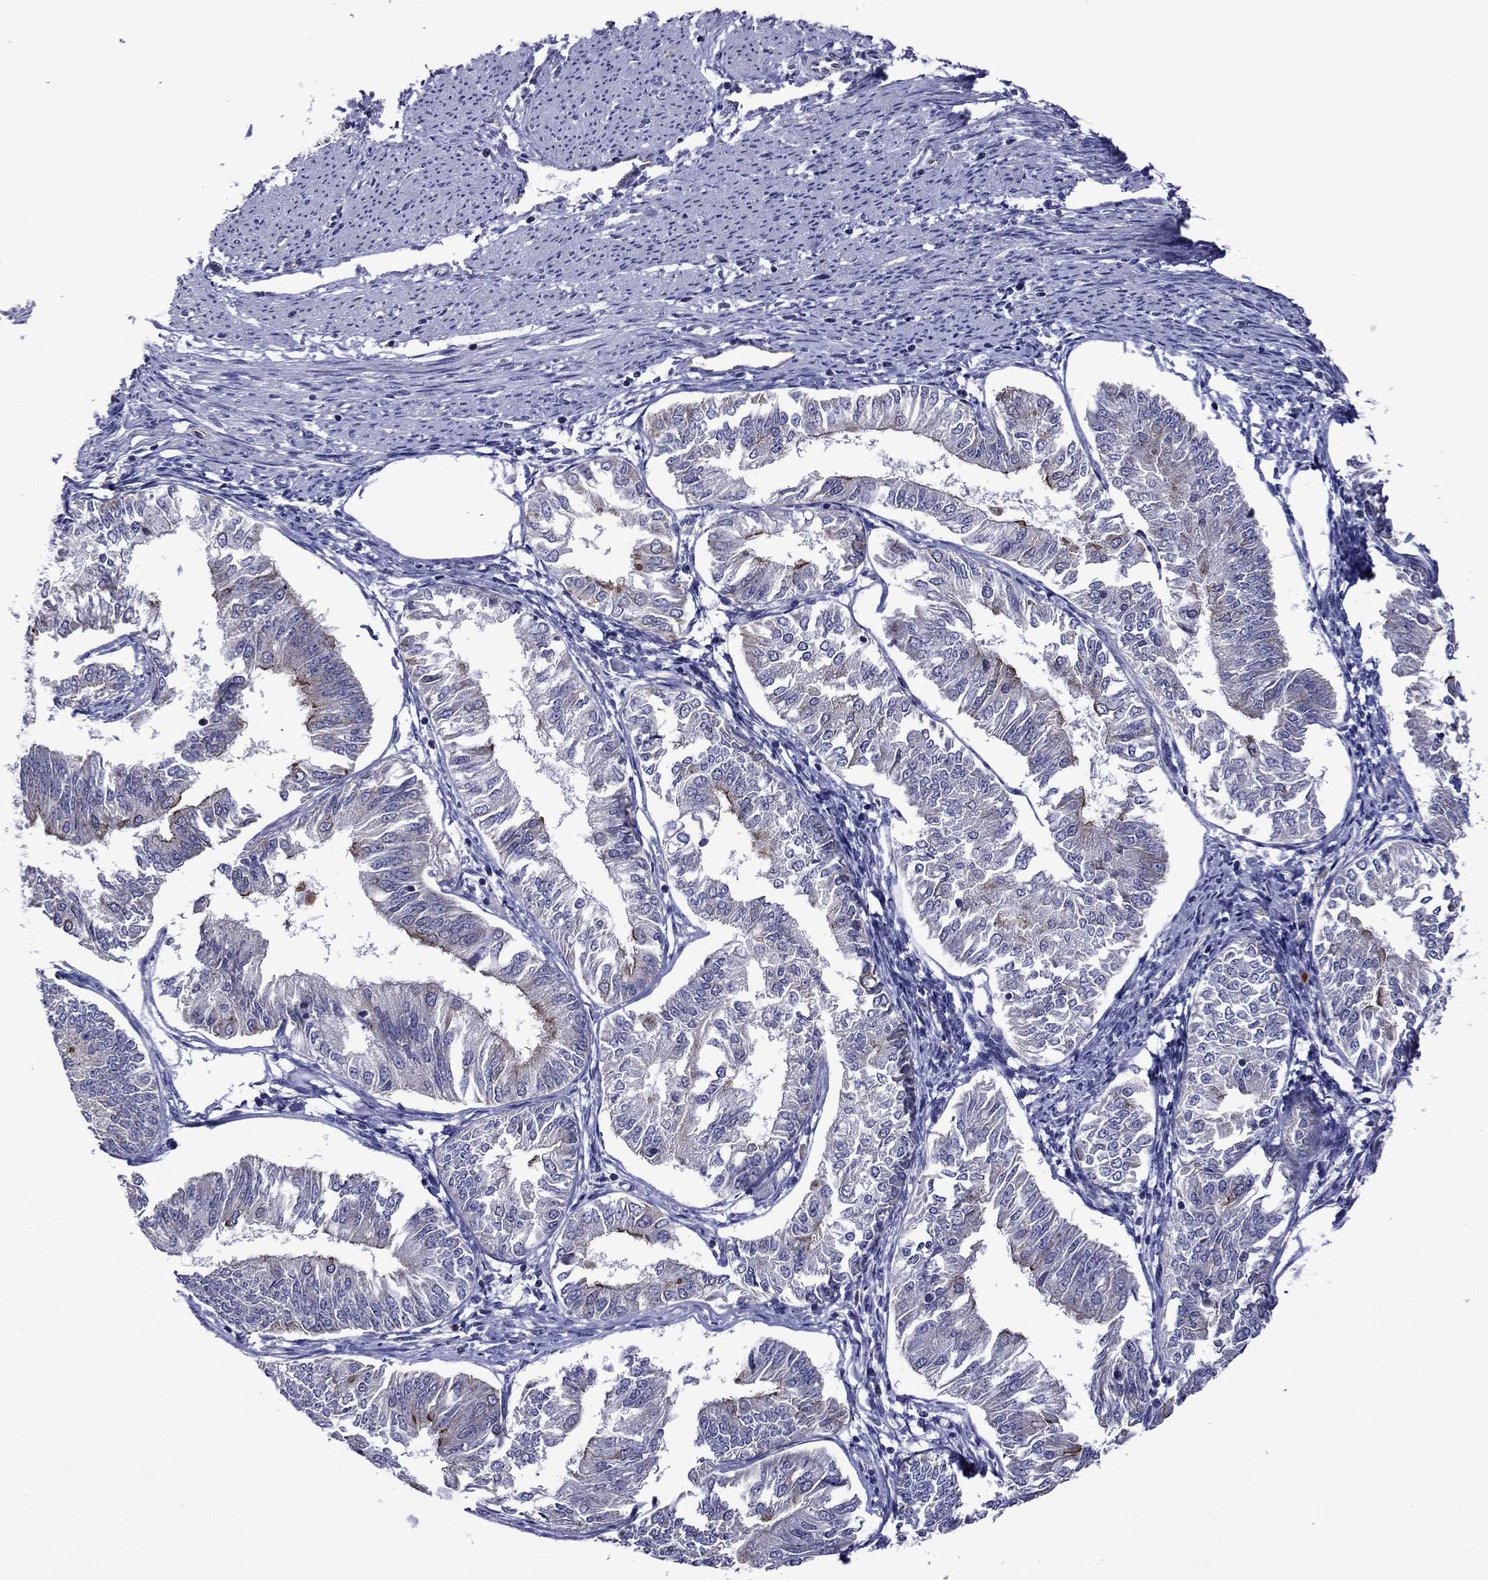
{"staining": {"intensity": "moderate", "quantity": "<25%", "location": "cytoplasmic/membranous"}, "tissue": "endometrial cancer", "cell_type": "Tumor cells", "image_type": "cancer", "snomed": [{"axis": "morphology", "description": "Adenocarcinoma, NOS"}, {"axis": "topography", "description": "Endometrium"}], "caption": "Protein staining by immunohistochemistry displays moderate cytoplasmic/membranous expression in about <25% of tumor cells in adenocarcinoma (endometrial).", "gene": "LMO7", "patient": {"sex": "female", "age": 58}}